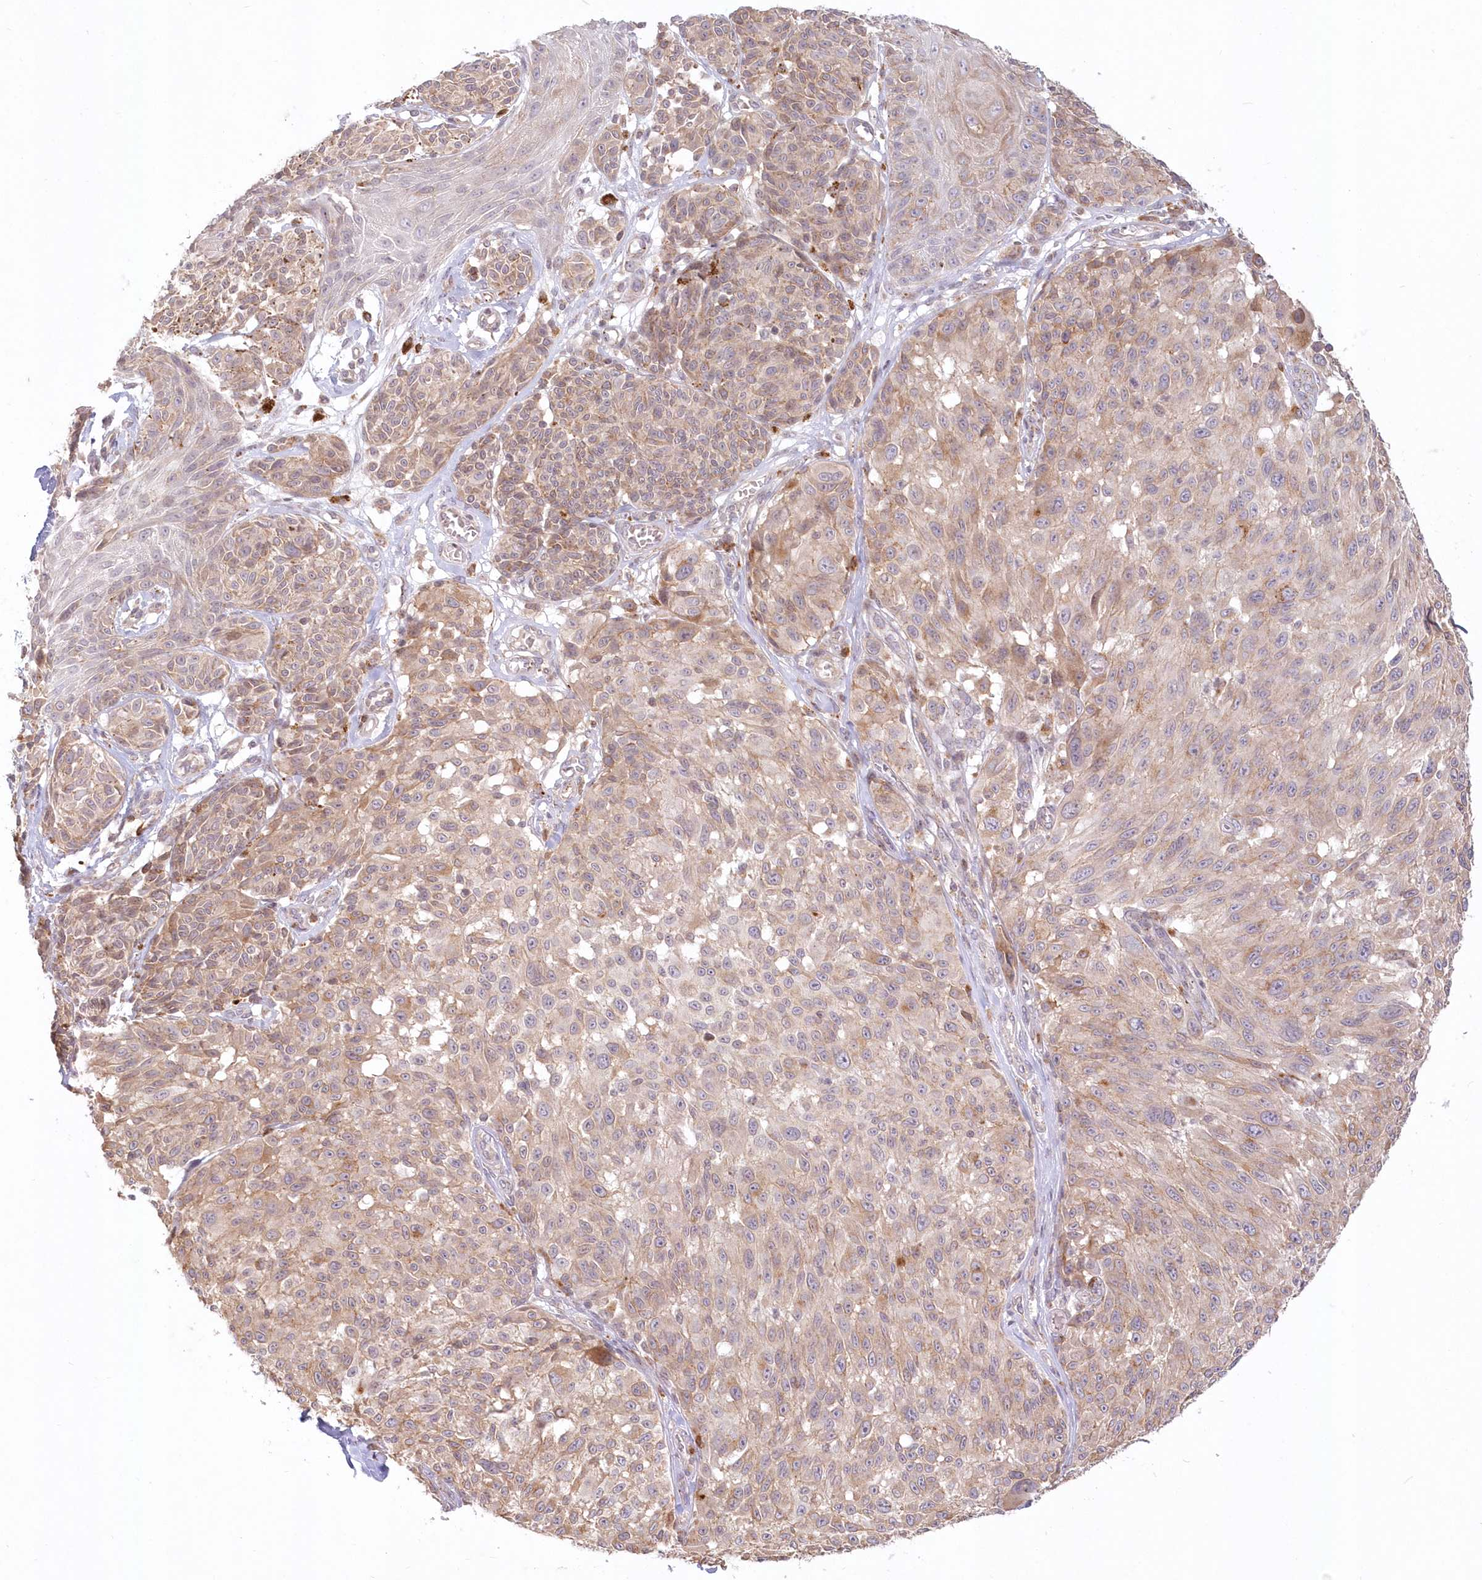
{"staining": {"intensity": "weak", "quantity": "25%-75%", "location": "cytoplasmic/membranous"}, "tissue": "melanoma", "cell_type": "Tumor cells", "image_type": "cancer", "snomed": [{"axis": "morphology", "description": "Malignant melanoma, NOS"}, {"axis": "topography", "description": "Skin"}], "caption": "A high-resolution image shows immunohistochemistry (IHC) staining of malignant melanoma, which demonstrates weak cytoplasmic/membranous expression in about 25%-75% of tumor cells.", "gene": "MTMR3", "patient": {"sex": "male", "age": 83}}